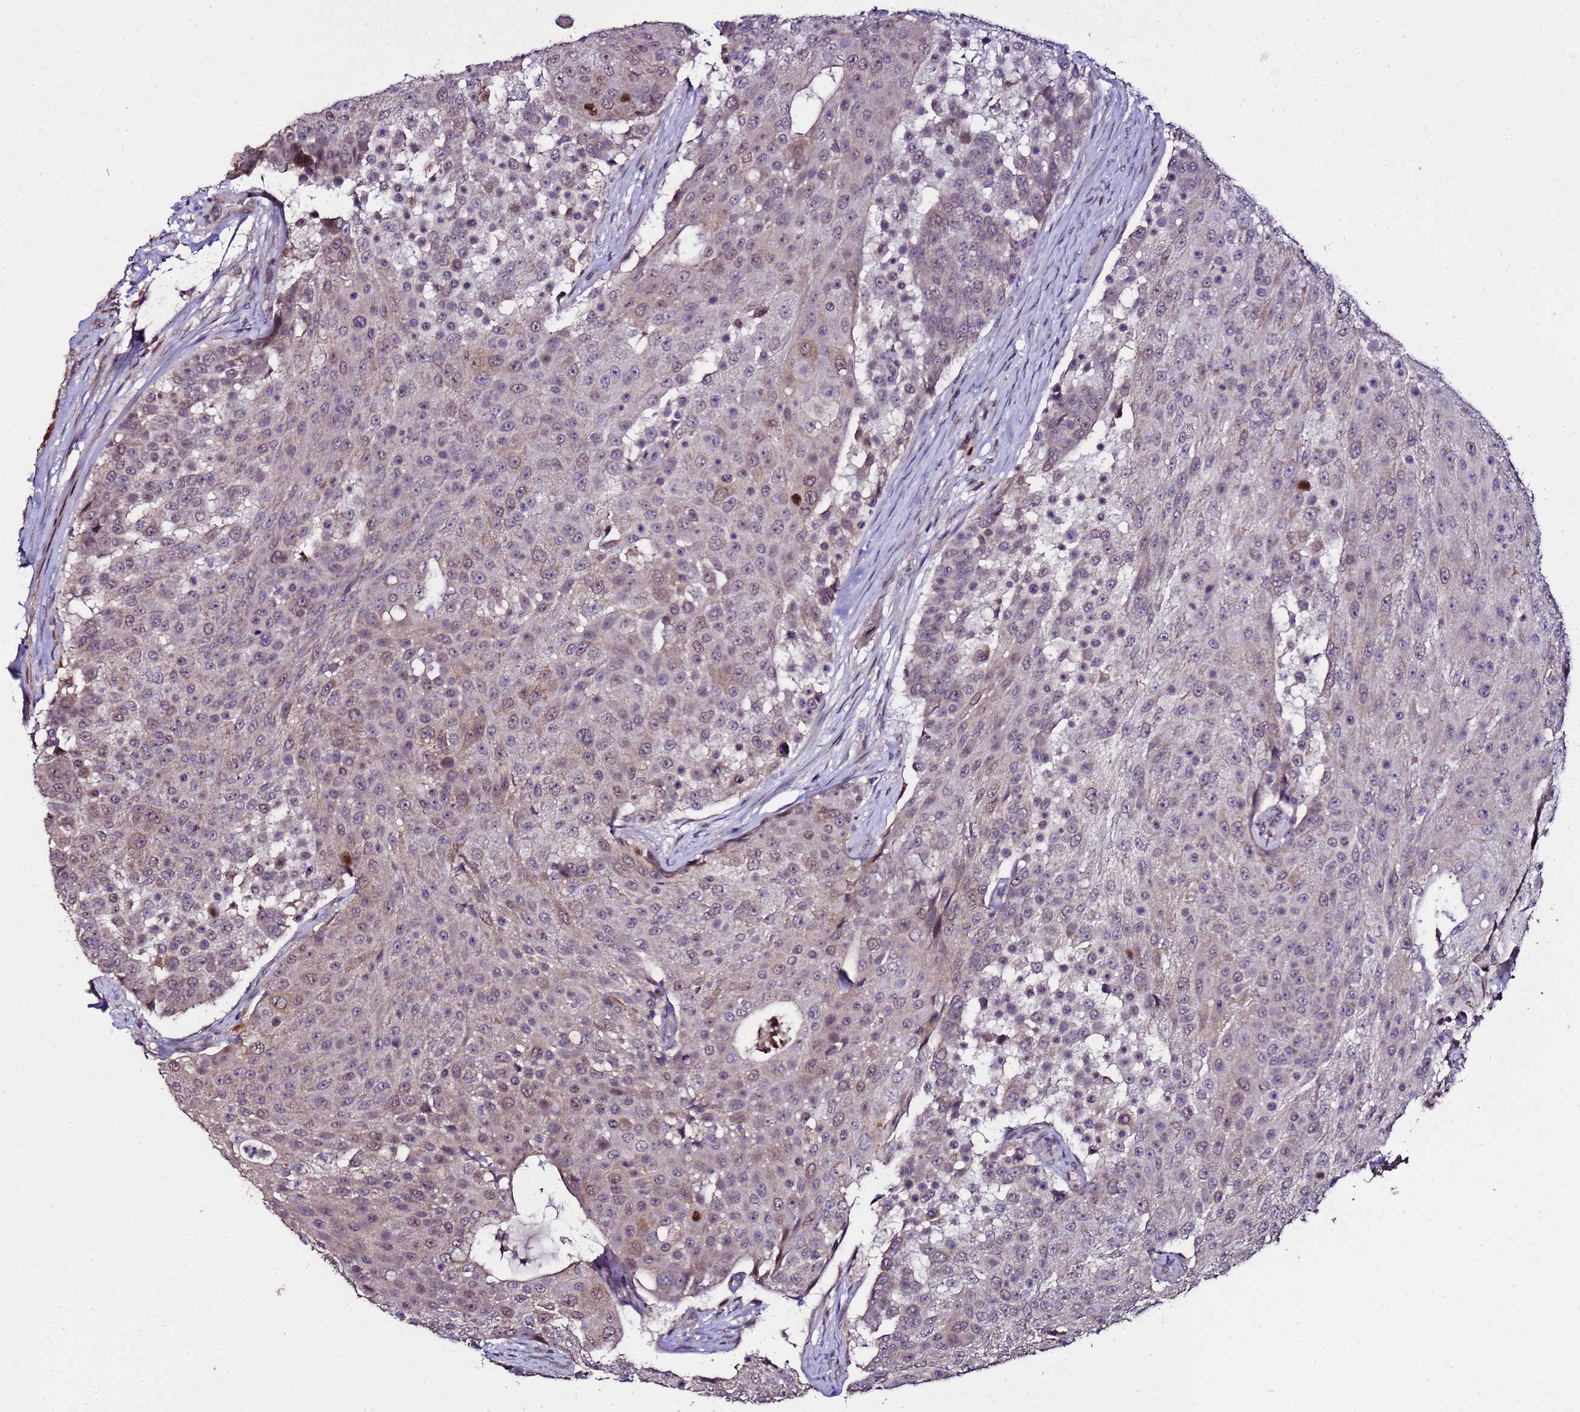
{"staining": {"intensity": "weak", "quantity": "25%-75%", "location": "cytoplasmic/membranous,nuclear"}, "tissue": "urothelial cancer", "cell_type": "Tumor cells", "image_type": "cancer", "snomed": [{"axis": "morphology", "description": "Urothelial carcinoma, High grade"}, {"axis": "topography", "description": "Urinary bladder"}], "caption": "Immunohistochemical staining of urothelial cancer shows low levels of weak cytoplasmic/membranous and nuclear protein expression in approximately 25%-75% of tumor cells. Using DAB (3,3'-diaminobenzidine) (brown) and hematoxylin (blue) stains, captured at high magnification using brightfield microscopy.", "gene": "ZNF329", "patient": {"sex": "female", "age": 63}}